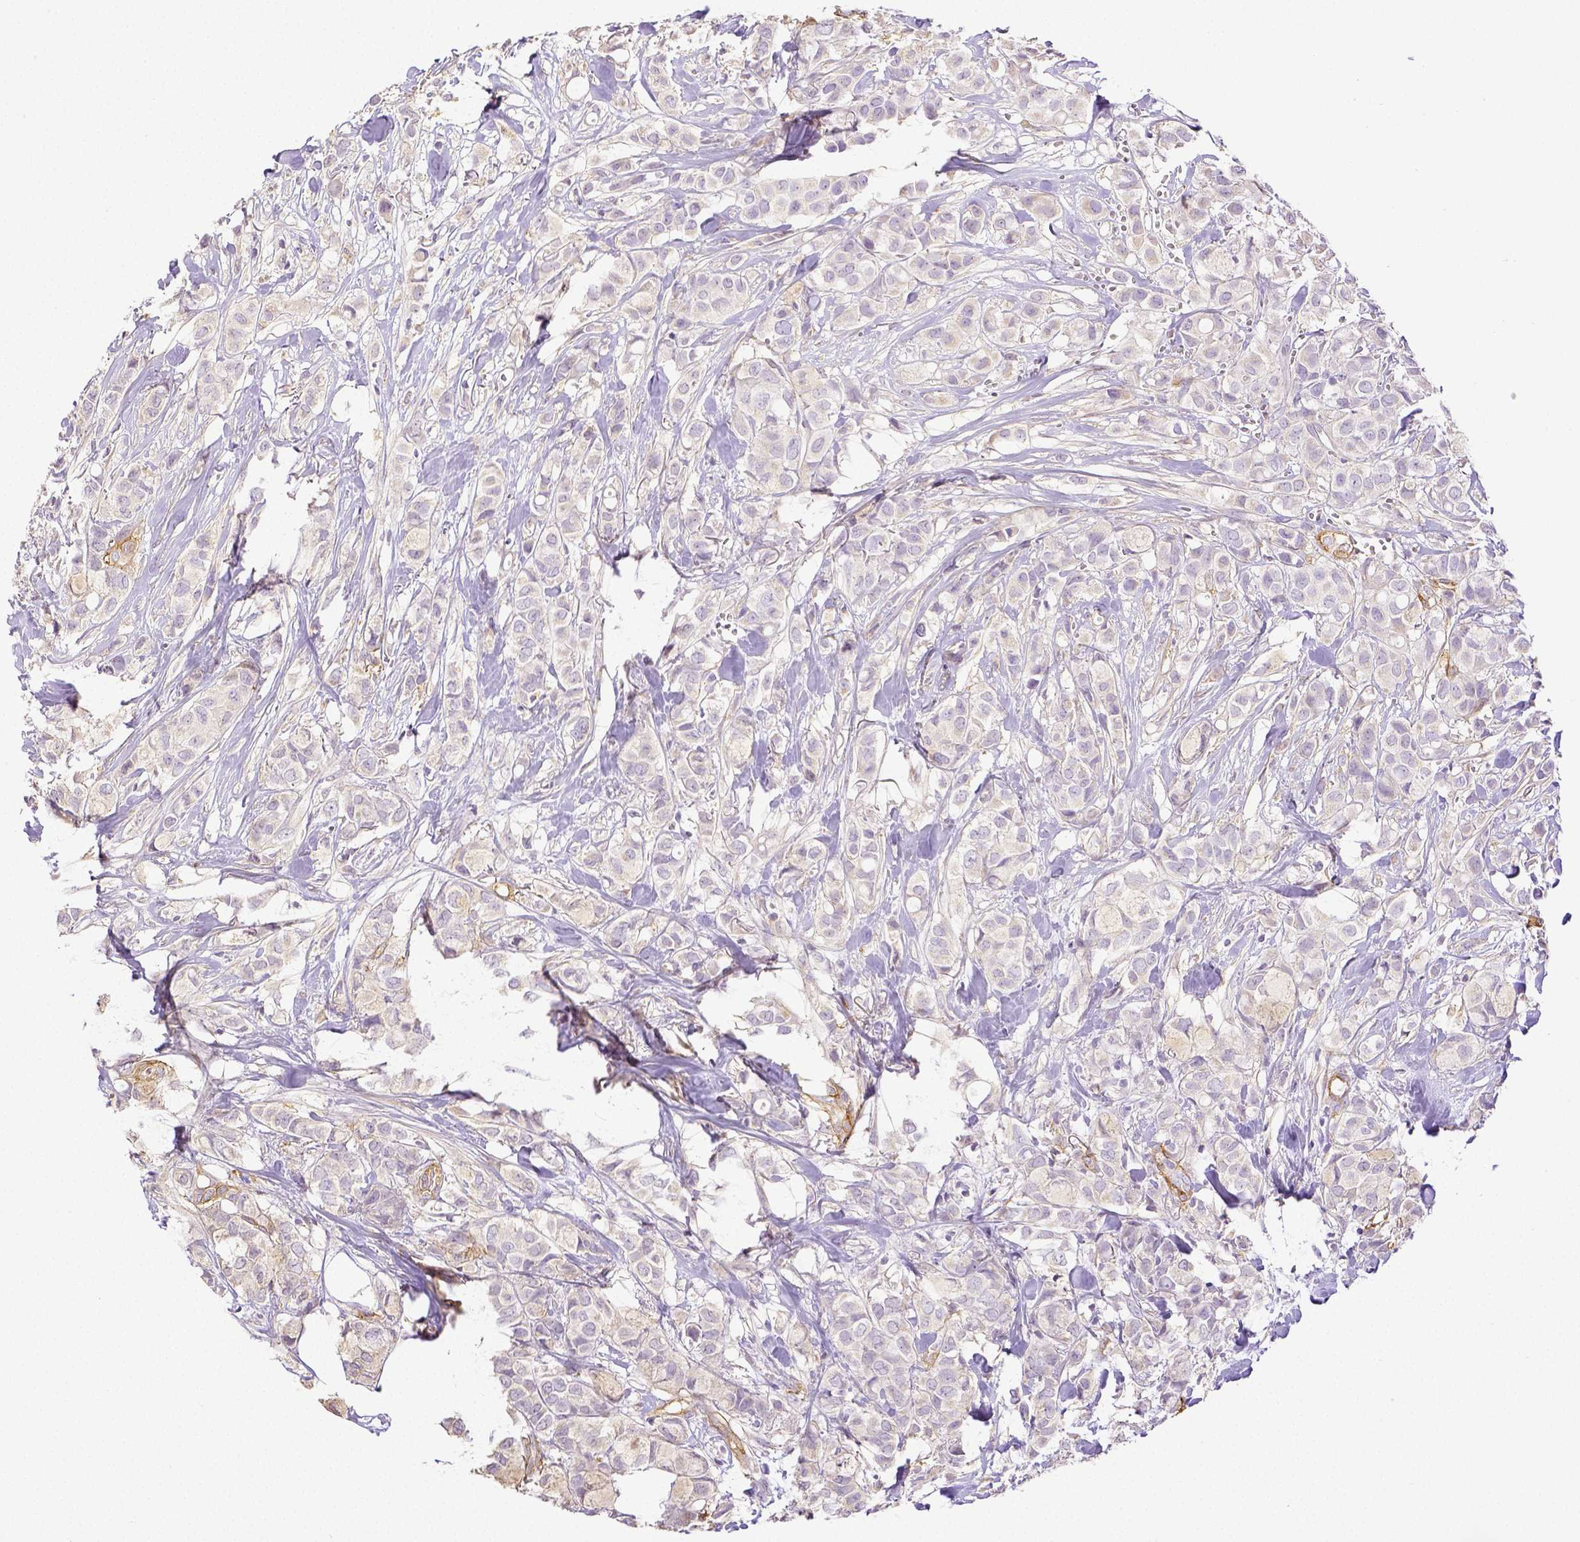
{"staining": {"intensity": "negative", "quantity": "none", "location": "none"}, "tissue": "breast cancer", "cell_type": "Tumor cells", "image_type": "cancer", "snomed": [{"axis": "morphology", "description": "Duct carcinoma"}, {"axis": "topography", "description": "Breast"}], "caption": "DAB (3,3'-diaminobenzidine) immunohistochemical staining of breast cancer demonstrates no significant expression in tumor cells.", "gene": "THY1", "patient": {"sex": "female", "age": 85}}